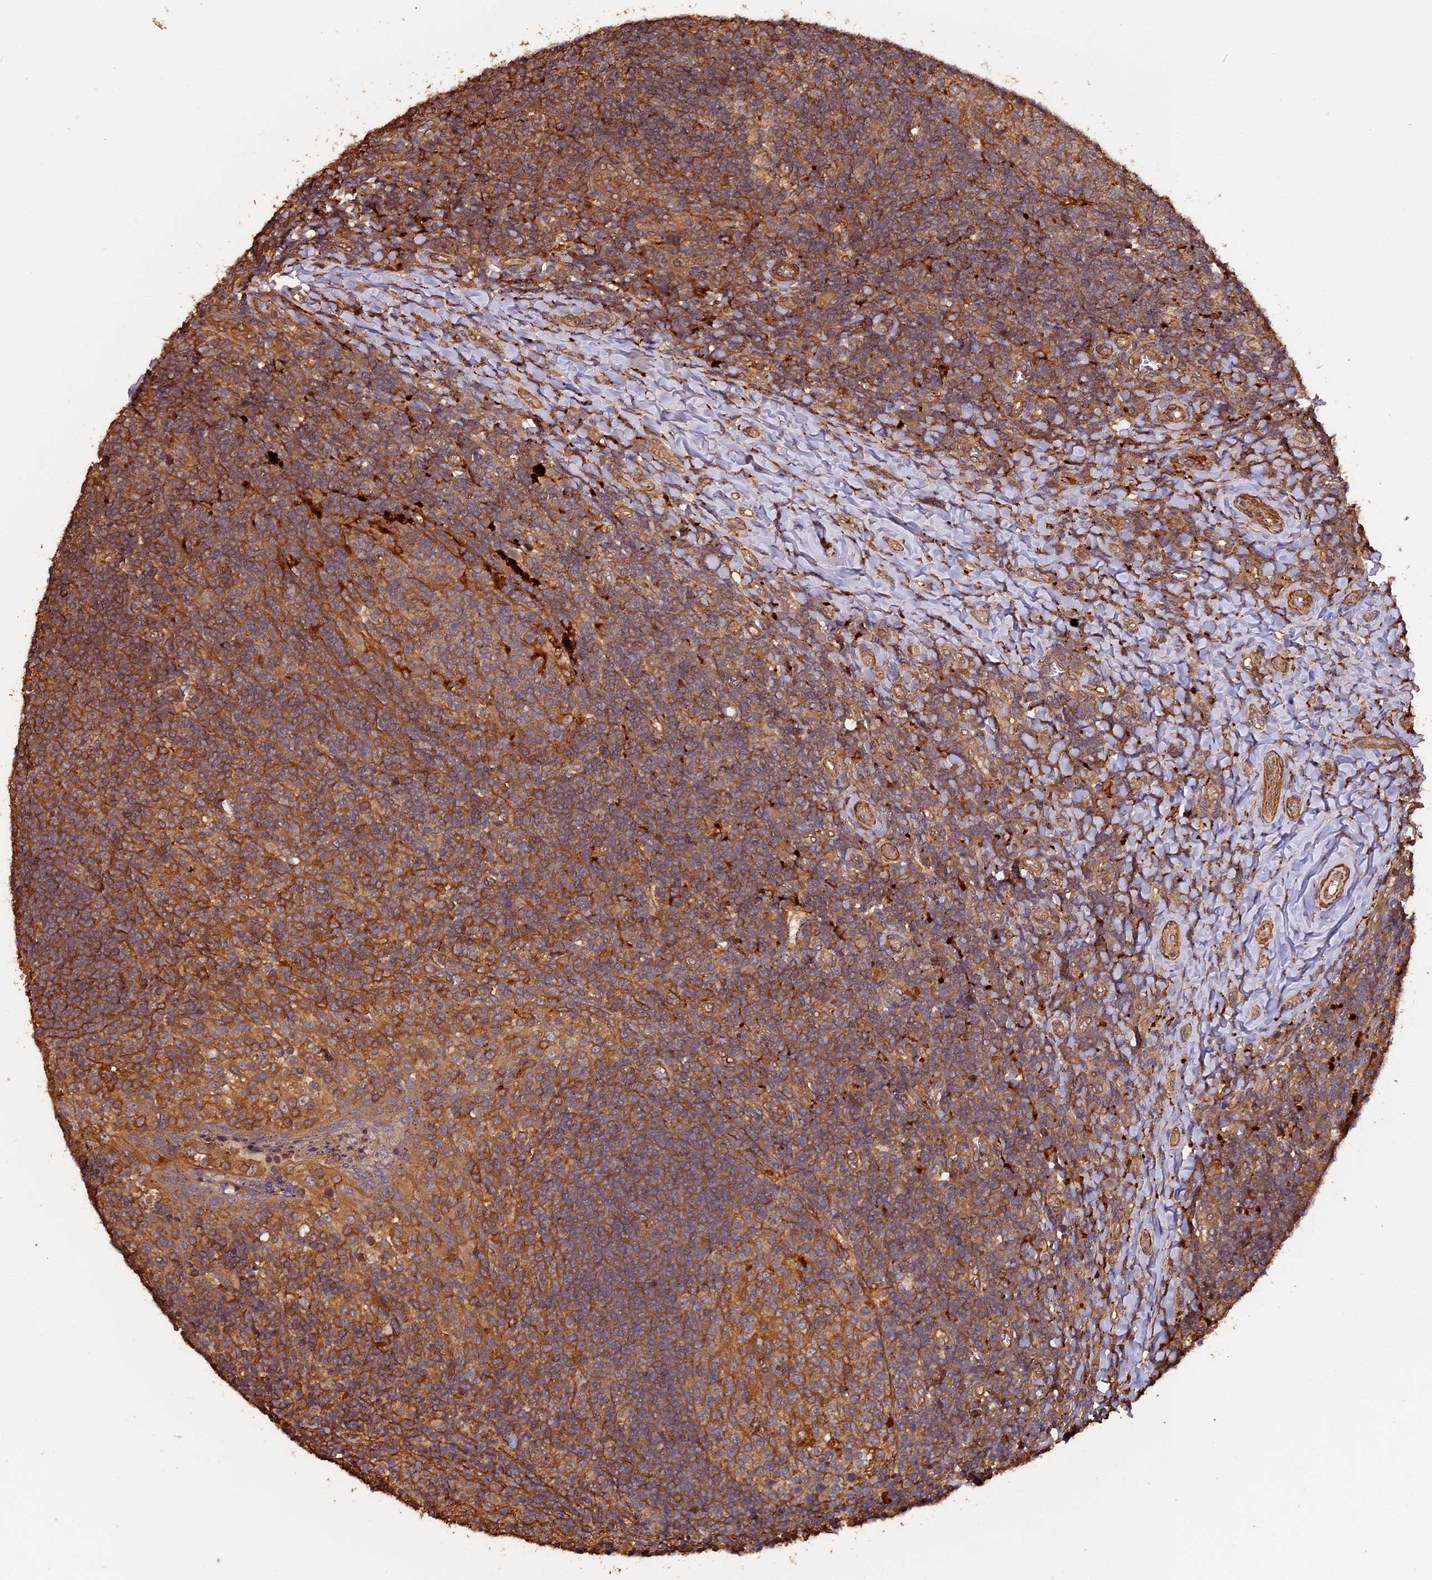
{"staining": {"intensity": "moderate", "quantity": ">75%", "location": "cytoplasmic/membranous"}, "tissue": "tonsil", "cell_type": "Germinal center cells", "image_type": "normal", "snomed": [{"axis": "morphology", "description": "Normal tissue, NOS"}, {"axis": "topography", "description": "Tonsil"}], "caption": "IHC micrograph of benign tonsil: human tonsil stained using immunohistochemistry (IHC) reveals medium levels of moderate protein expression localized specifically in the cytoplasmic/membranous of germinal center cells, appearing as a cytoplasmic/membranous brown color.", "gene": "MMP15", "patient": {"sex": "female", "age": 10}}